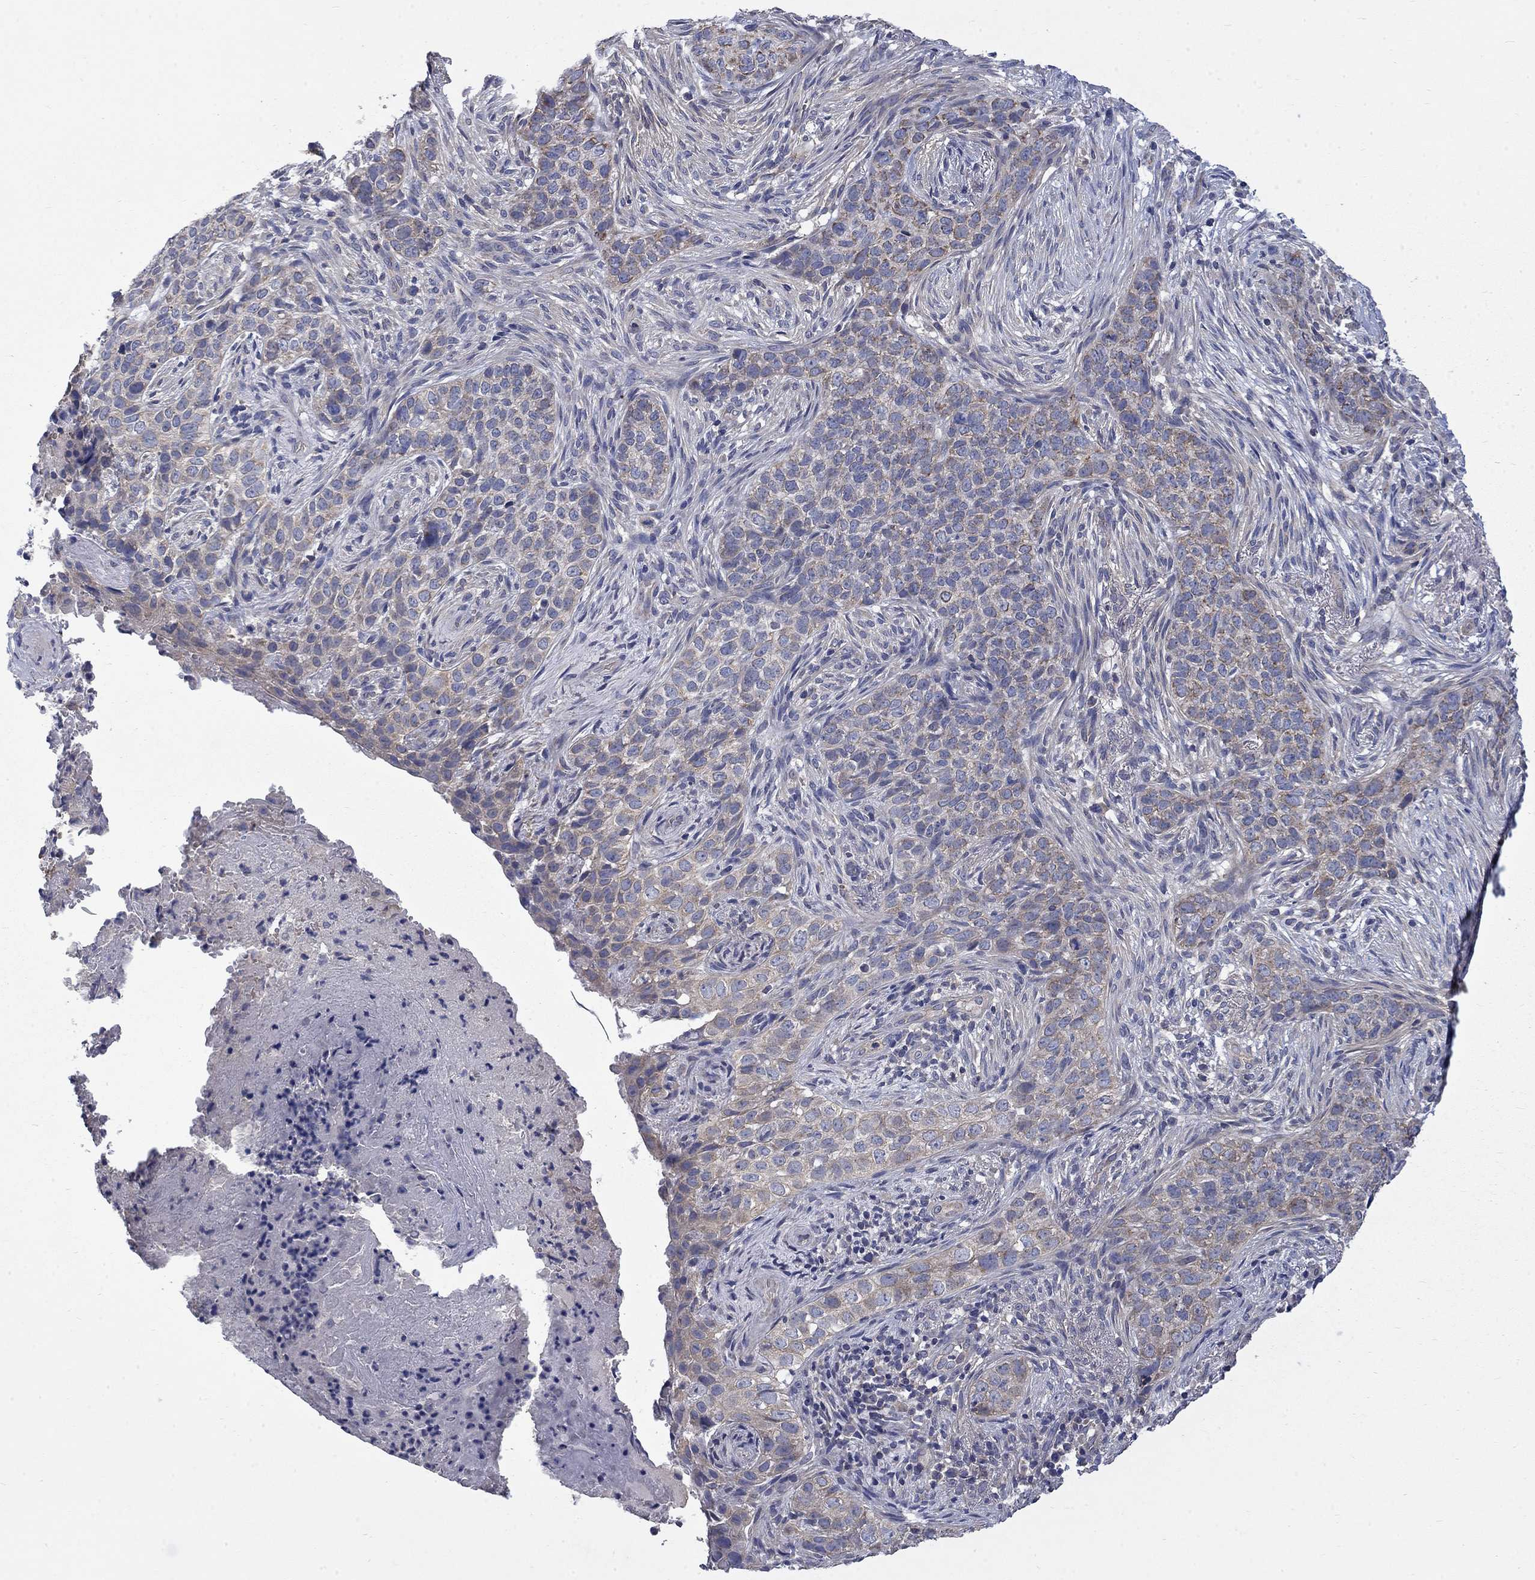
{"staining": {"intensity": "moderate", "quantity": "<25%", "location": "cytoplasmic/membranous"}, "tissue": "skin cancer", "cell_type": "Tumor cells", "image_type": "cancer", "snomed": [{"axis": "morphology", "description": "Squamous cell carcinoma, NOS"}, {"axis": "topography", "description": "Skin"}], "caption": "Immunohistochemical staining of skin cancer (squamous cell carcinoma) reveals low levels of moderate cytoplasmic/membranous protein staining in approximately <25% of tumor cells. (Stains: DAB (3,3'-diaminobenzidine) in brown, nuclei in blue, Microscopy: brightfield microscopy at high magnification).", "gene": "HSPA12A", "patient": {"sex": "male", "age": 88}}